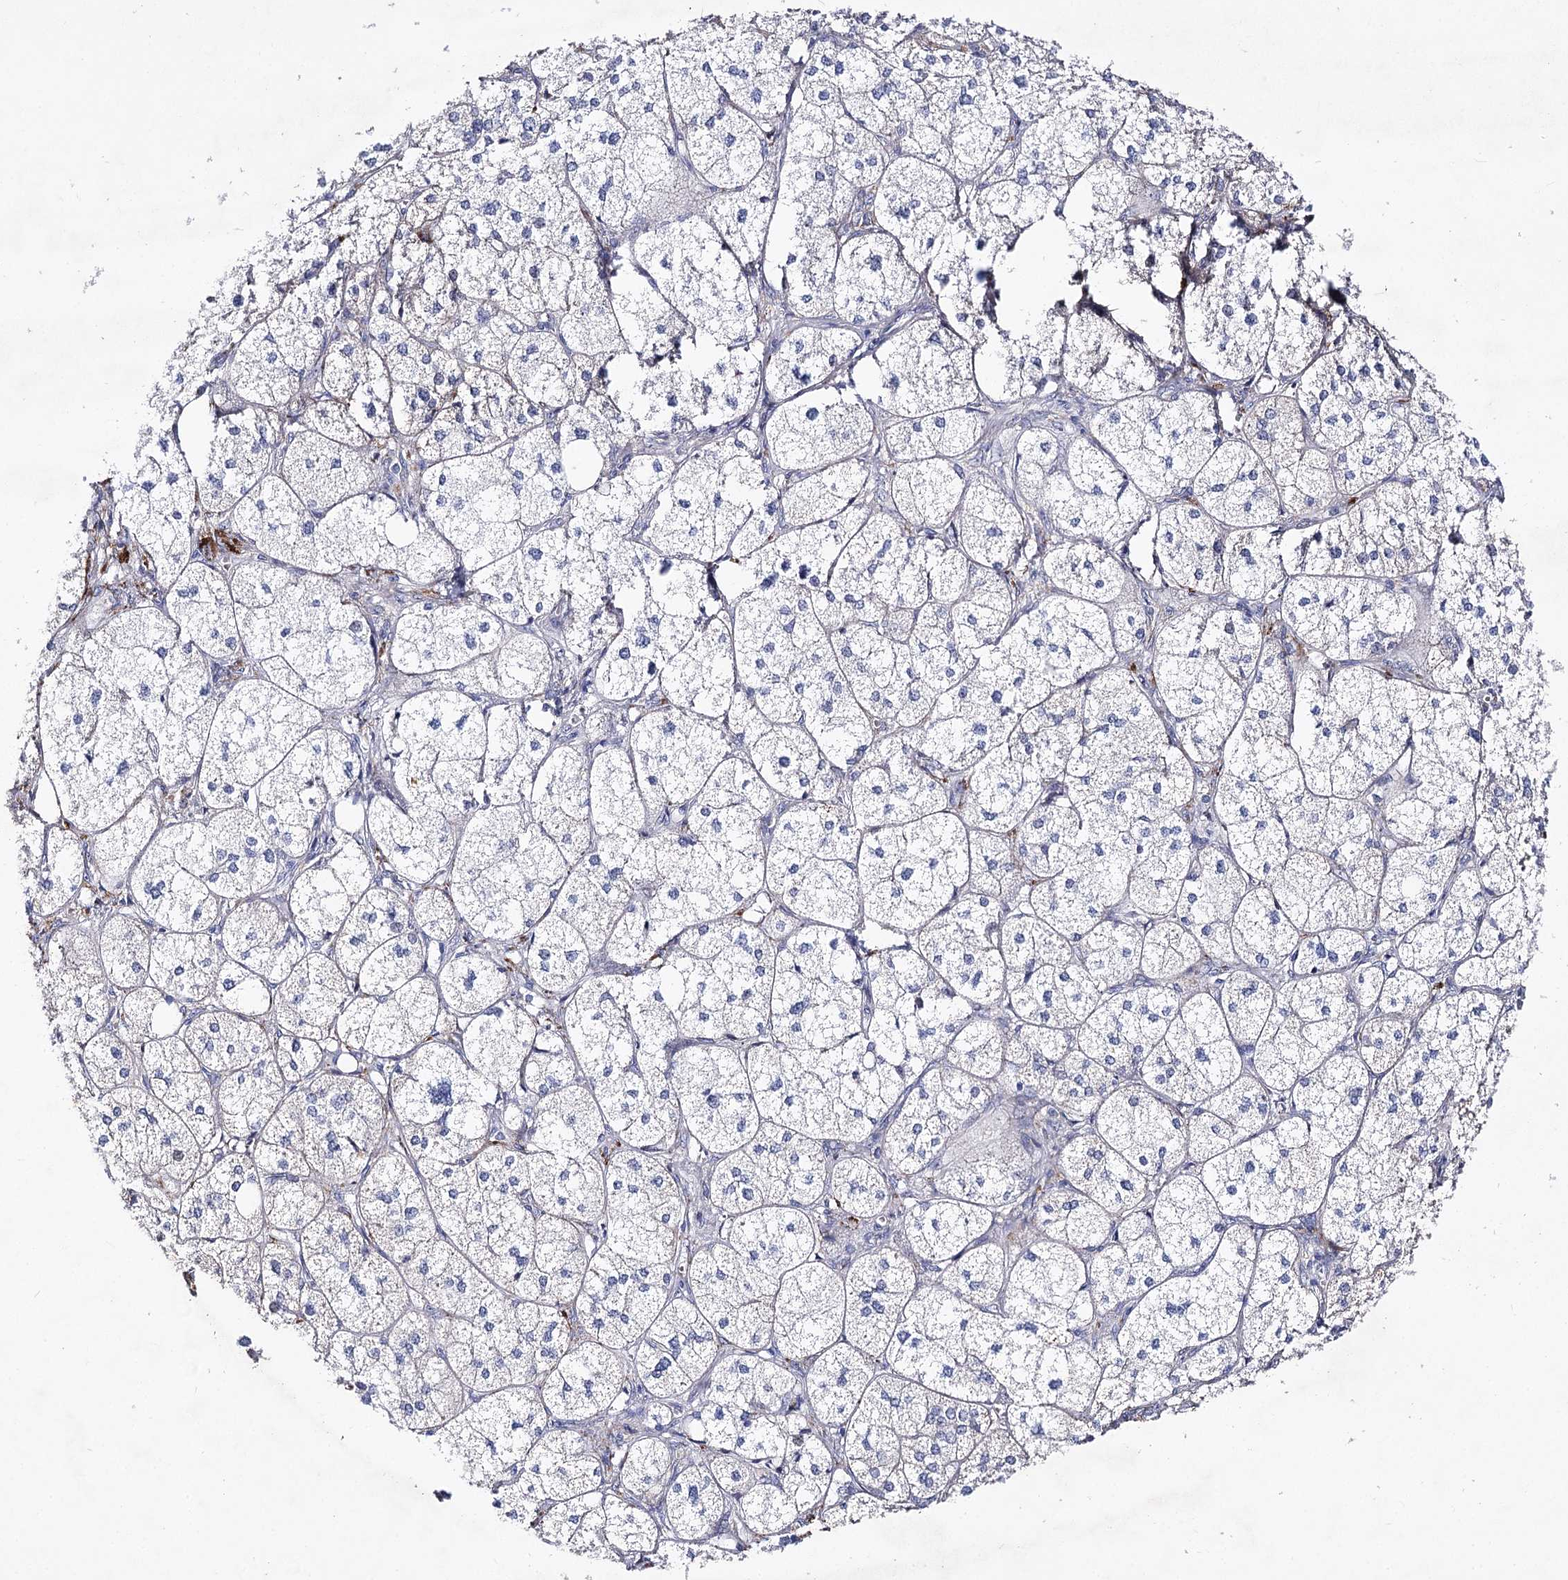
{"staining": {"intensity": "weak", "quantity": "<25%", "location": "cytoplasmic/membranous"}, "tissue": "adrenal gland", "cell_type": "Glandular cells", "image_type": "normal", "snomed": [{"axis": "morphology", "description": "Normal tissue, NOS"}, {"axis": "topography", "description": "Adrenal gland"}], "caption": "Adrenal gland stained for a protein using immunohistochemistry exhibits no positivity glandular cells.", "gene": "LRRC14B", "patient": {"sex": "female", "age": 61}}